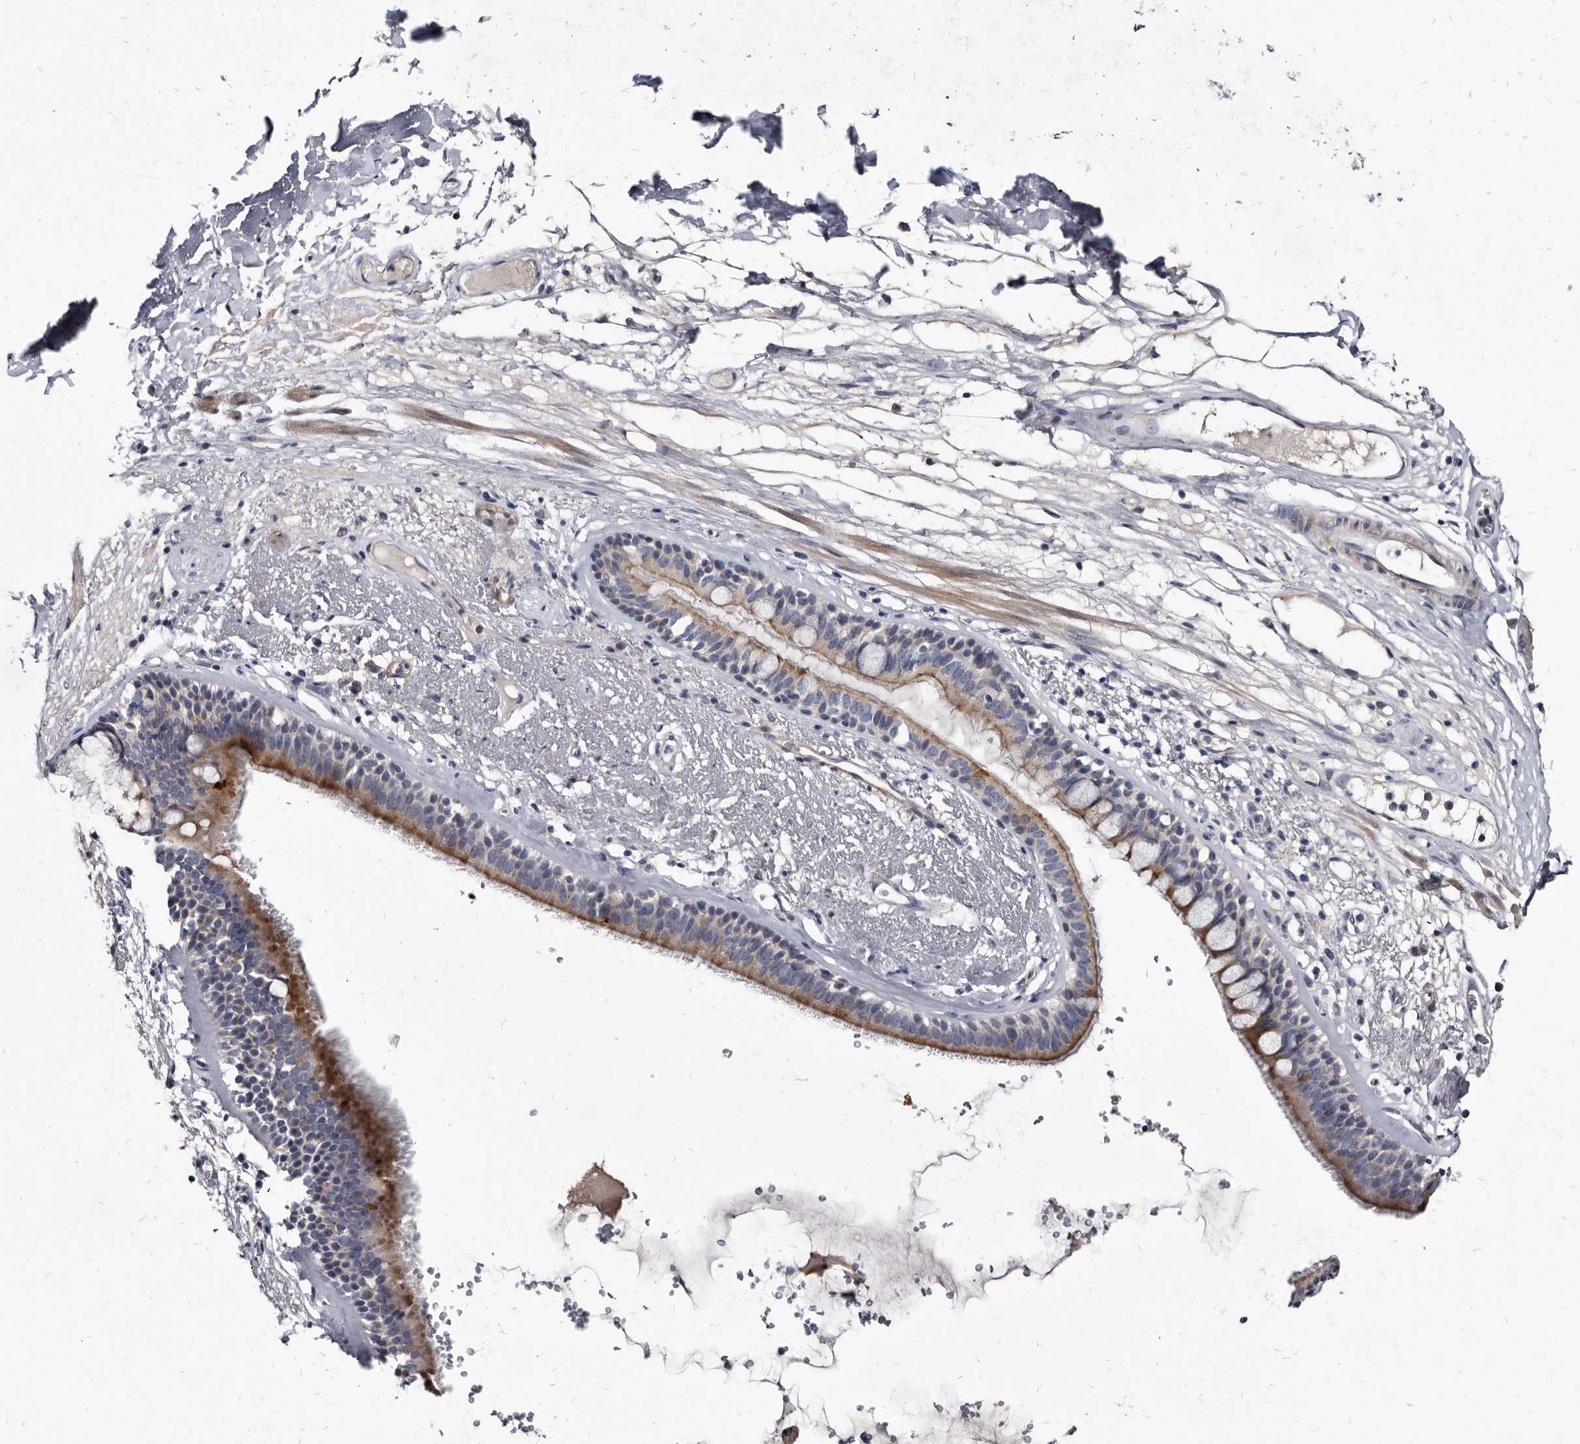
{"staining": {"intensity": "negative", "quantity": "none", "location": "none"}, "tissue": "adipose tissue", "cell_type": "Adipocytes", "image_type": "normal", "snomed": [{"axis": "morphology", "description": "Normal tissue, NOS"}, {"axis": "topography", "description": "Cartilage tissue"}], "caption": "Immunohistochemistry (IHC) histopathology image of normal adipose tissue stained for a protein (brown), which demonstrates no positivity in adipocytes. The staining was performed using DAB to visualize the protein expression in brown, while the nuclei were stained in blue with hematoxylin (Magnification: 20x).", "gene": "PRSS8", "patient": {"sex": "female", "age": 63}}